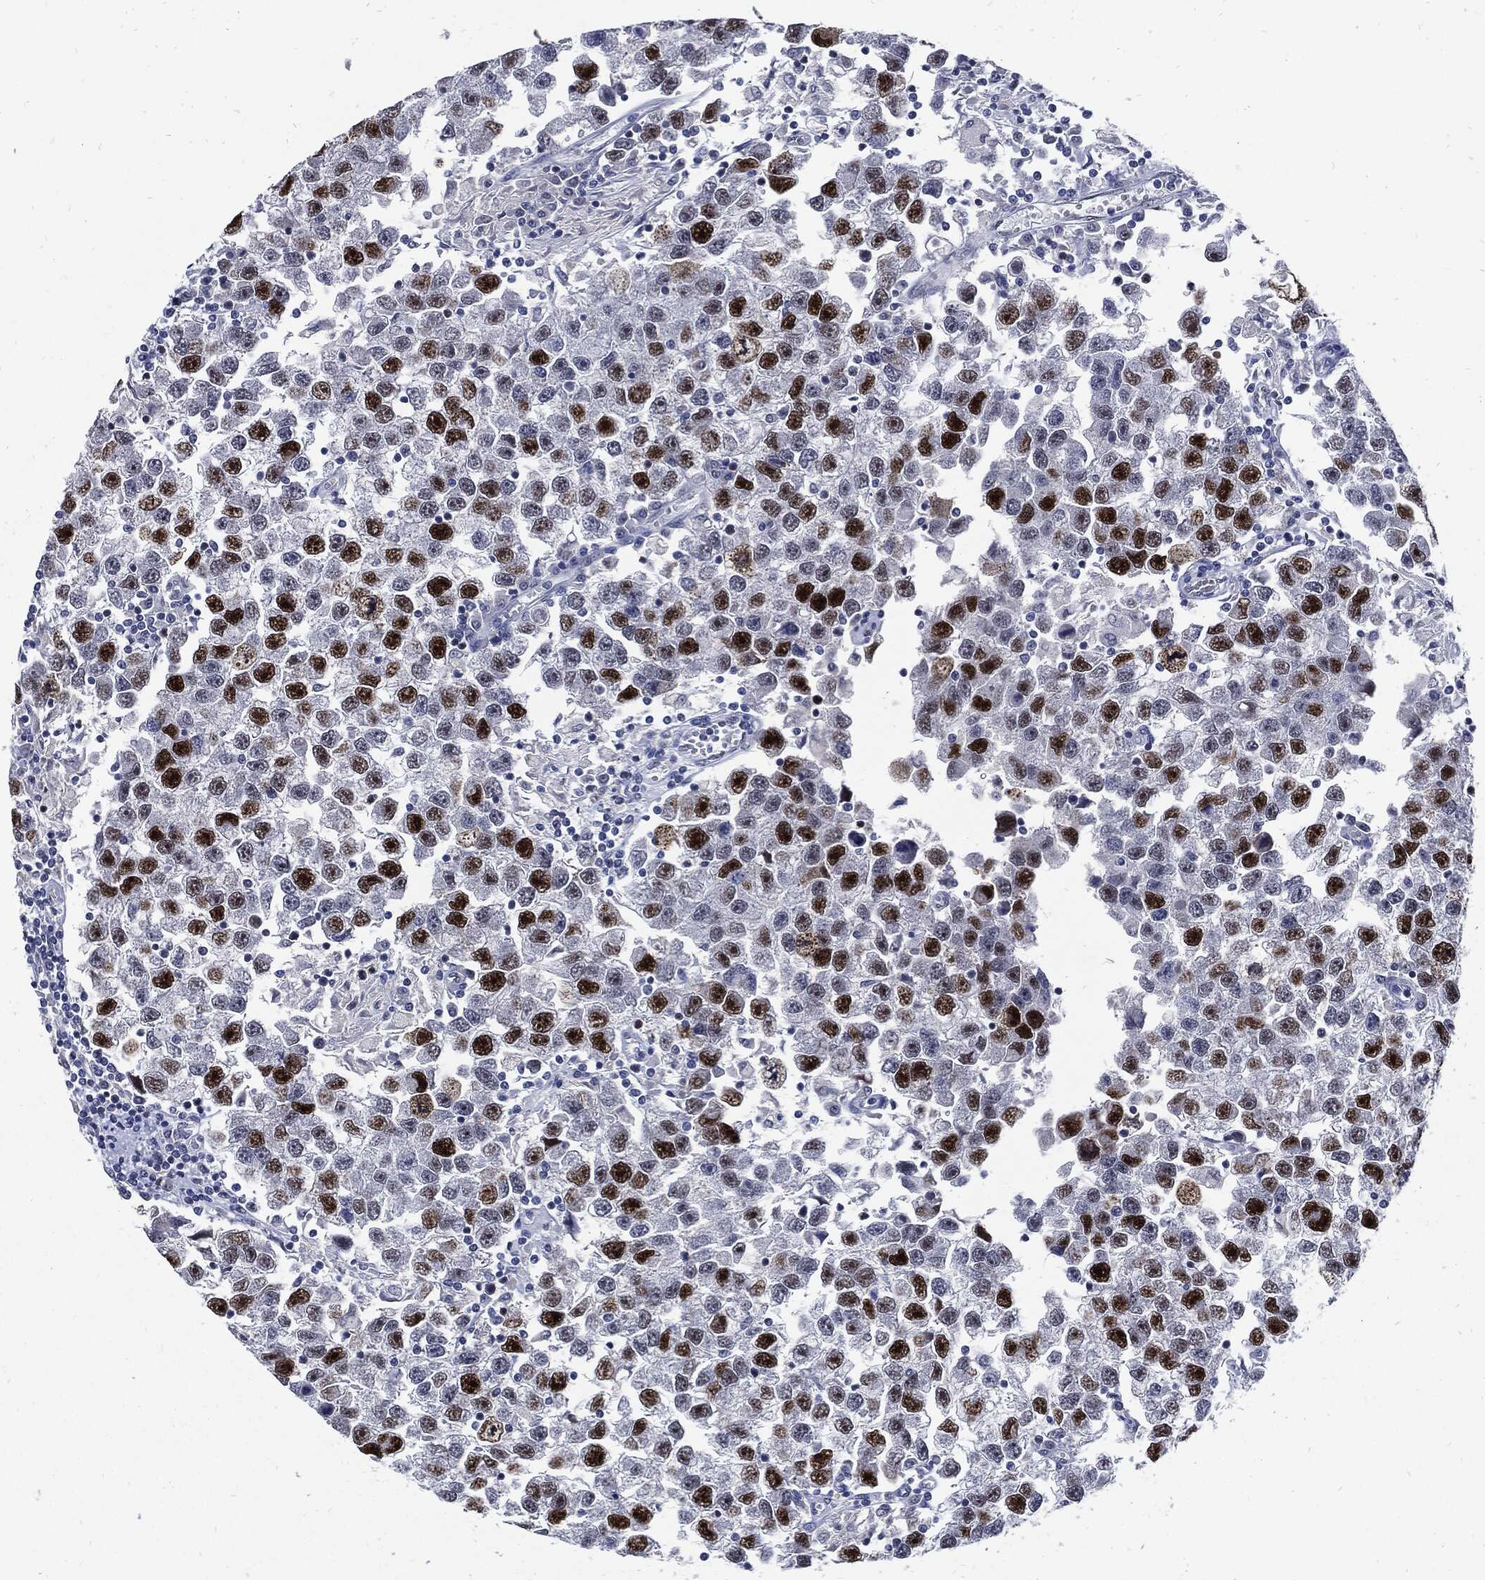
{"staining": {"intensity": "strong", "quantity": "25%-75%", "location": "nuclear"}, "tissue": "testis cancer", "cell_type": "Tumor cells", "image_type": "cancer", "snomed": [{"axis": "morphology", "description": "Seminoma, NOS"}, {"axis": "topography", "description": "Testis"}], "caption": "Brown immunohistochemical staining in human seminoma (testis) exhibits strong nuclear positivity in approximately 25%-75% of tumor cells.", "gene": "NBN", "patient": {"sex": "male", "age": 26}}